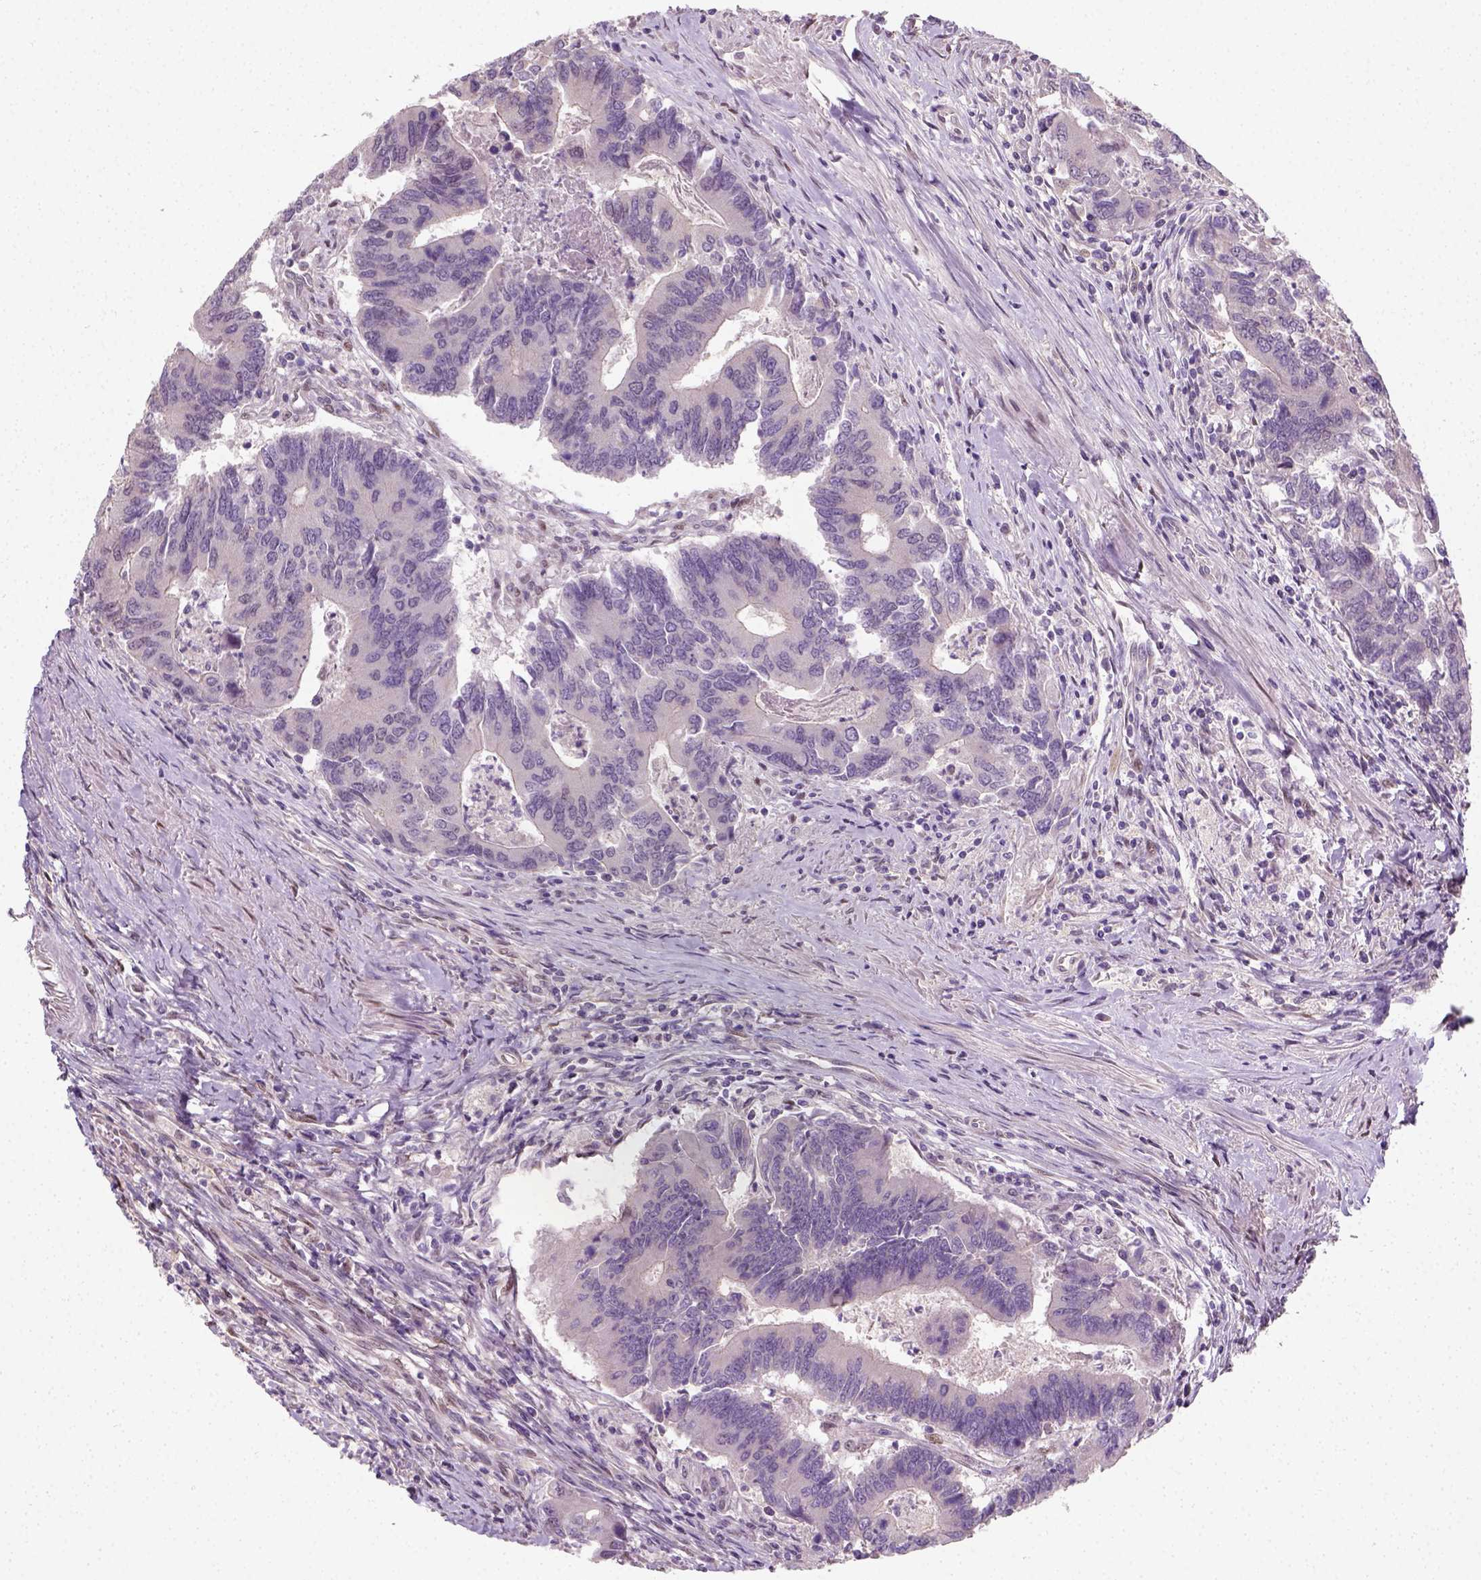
{"staining": {"intensity": "negative", "quantity": "none", "location": "none"}, "tissue": "colorectal cancer", "cell_type": "Tumor cells", "image_type": "cancer", "snomed": [{"axis": "morphology", "description": "Adenocarcinoma, NOS"}, {"axis": "topography", "description": "Colon"}], "caption": "There is no significant staining in tumor cells of adenocarcinoma (colorectal). (DAB (3,3'-diaminobenzidine) immunohistochemistry with hematoxylin counter stain).", "gene": "C1orf112", "patient": {"sex": "female", "age": 67}}